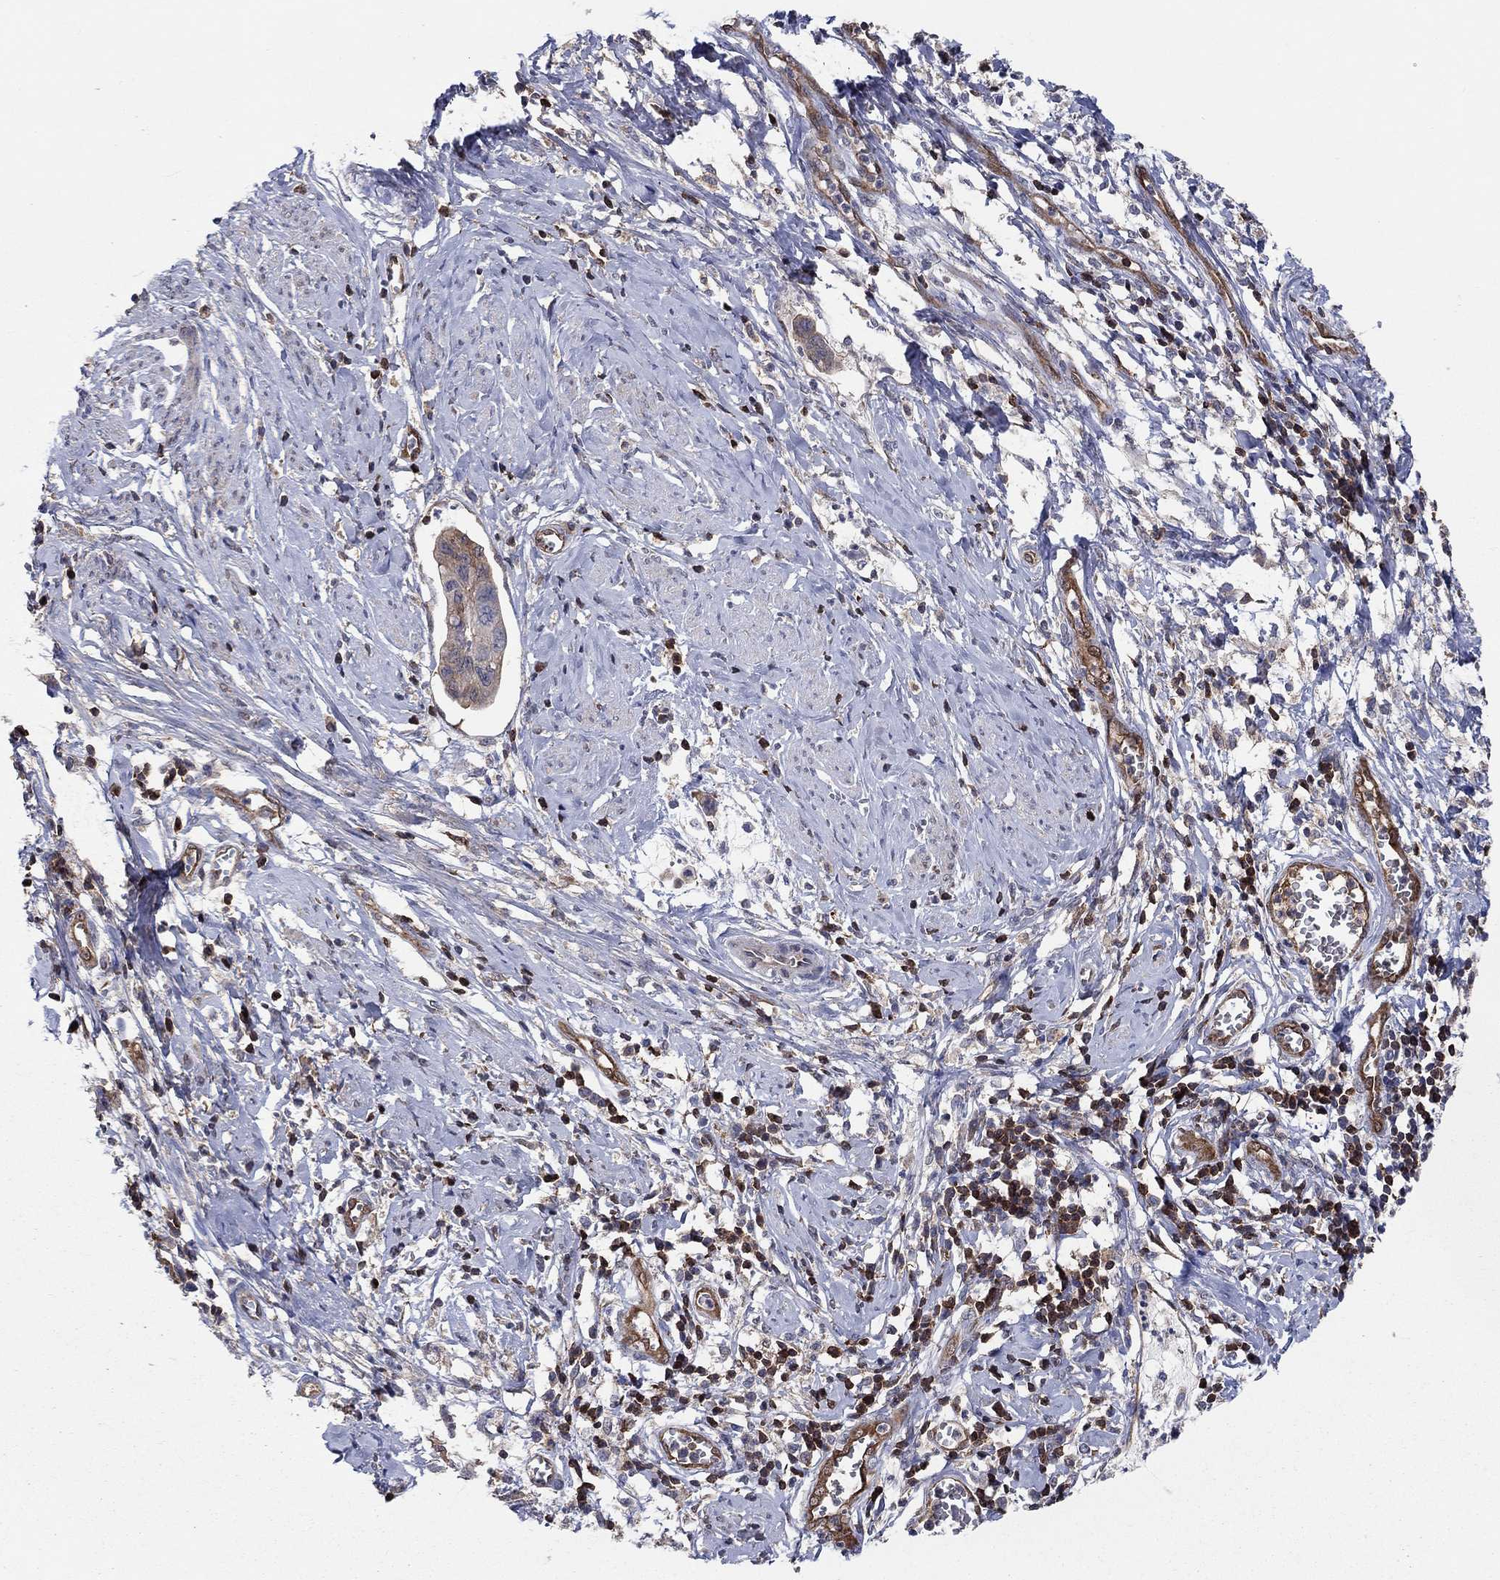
{"staining": {"intensity": "weak", "quantity": "<25%", "location": "cytoplasmic/membranous"}, "tissue": "cervical cancer", "cell_type": "Tumor cells", "image_type": "cancer", "snomed": [{"axis": "morphology", "description": "Adenocarcinoma, NOS"}, {"axis": "topography", "description": "Cervix"}], "caption": "There is no significant positivity in tumor cells of adenocarcinoma (cervical).", "gene": "AGFG2", "patient": {"sex": "female", "age": 44}}